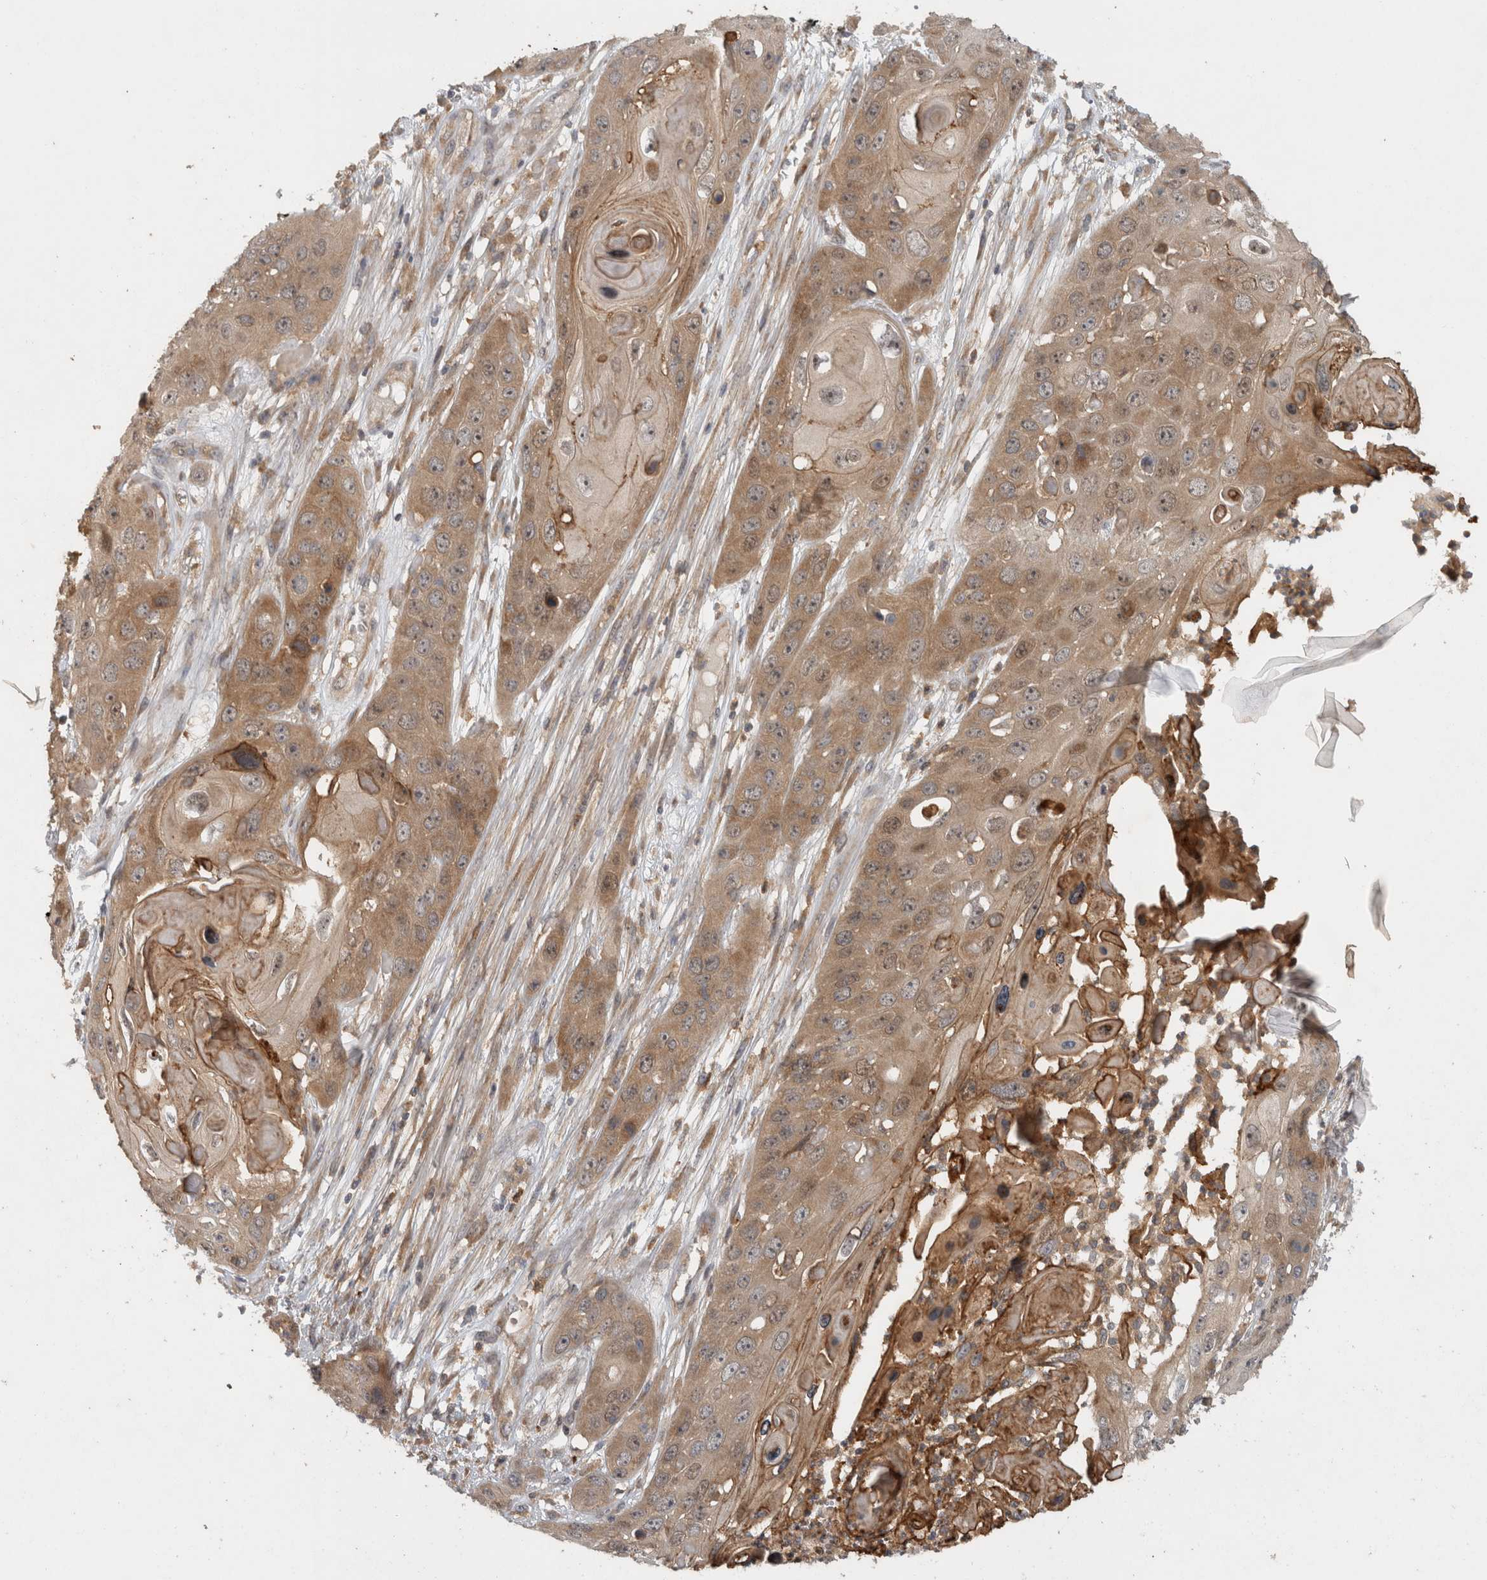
{"staining": {"intensity": "moderate", "quantity": ">75%", "location": "cytoplasmic/membranous,nuclear"}, "tissue": "skin cancer", "cell_type": "Tumor cells", "image_type": "cancer", "snomed": [{"axis": "morphology", "description": "Squamous cell carcinoma, NOS"}, {"axis": "topography", "description": "Skin"}], "caption": "There is medium levels of moderate cytoplasmic/membranous and nuclear staining in tumor cells of skin cancer, as demonstrated by immunohistochemical staining (brown color).", "gene": "VEPH1", "patient": {"sex": "male", "age": 55}}